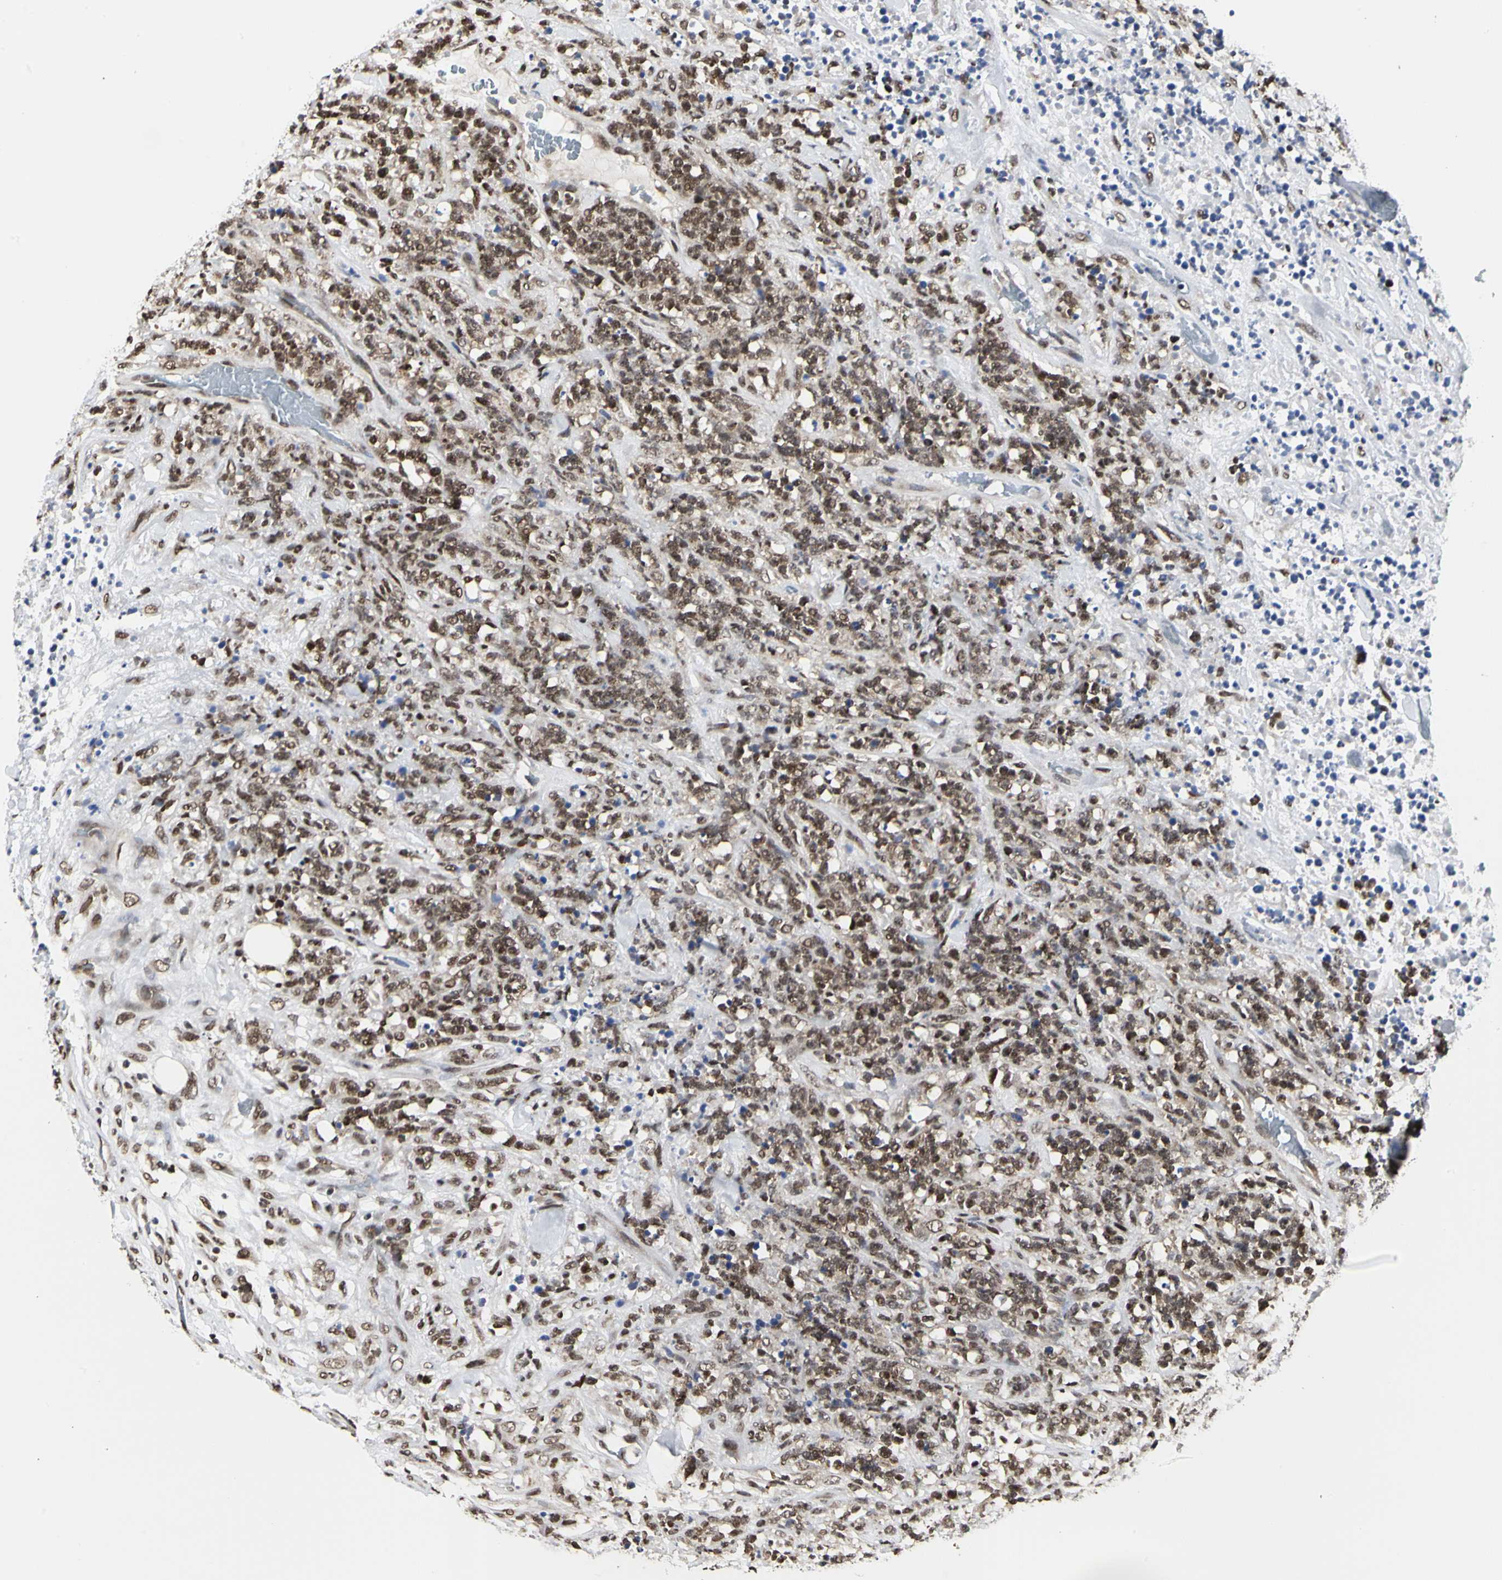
{"staining": {"intensity": "moderate", "quantity": ">75%", "location": "nuclear"}, "tissue": "lymphoma", "cell_type": "Tumor cells", "image_type": "cancer", "snomed": [{"axis": "morphology", "description": "Malignant lymphoma, non-Hodgkin's type, High grade"}, {"axis": "topography", "description": "Soft tissue"}], "caption": "High-grade malignant lymphoma, non-Hodgkin's type stained with DAB immunohistochemistry (IHC) shows medium levels of moderate nuclear staining in approximately >75% of tumor cells.", "gene": "PRMT3", "patient": {"sex": "male", "age": 18}}